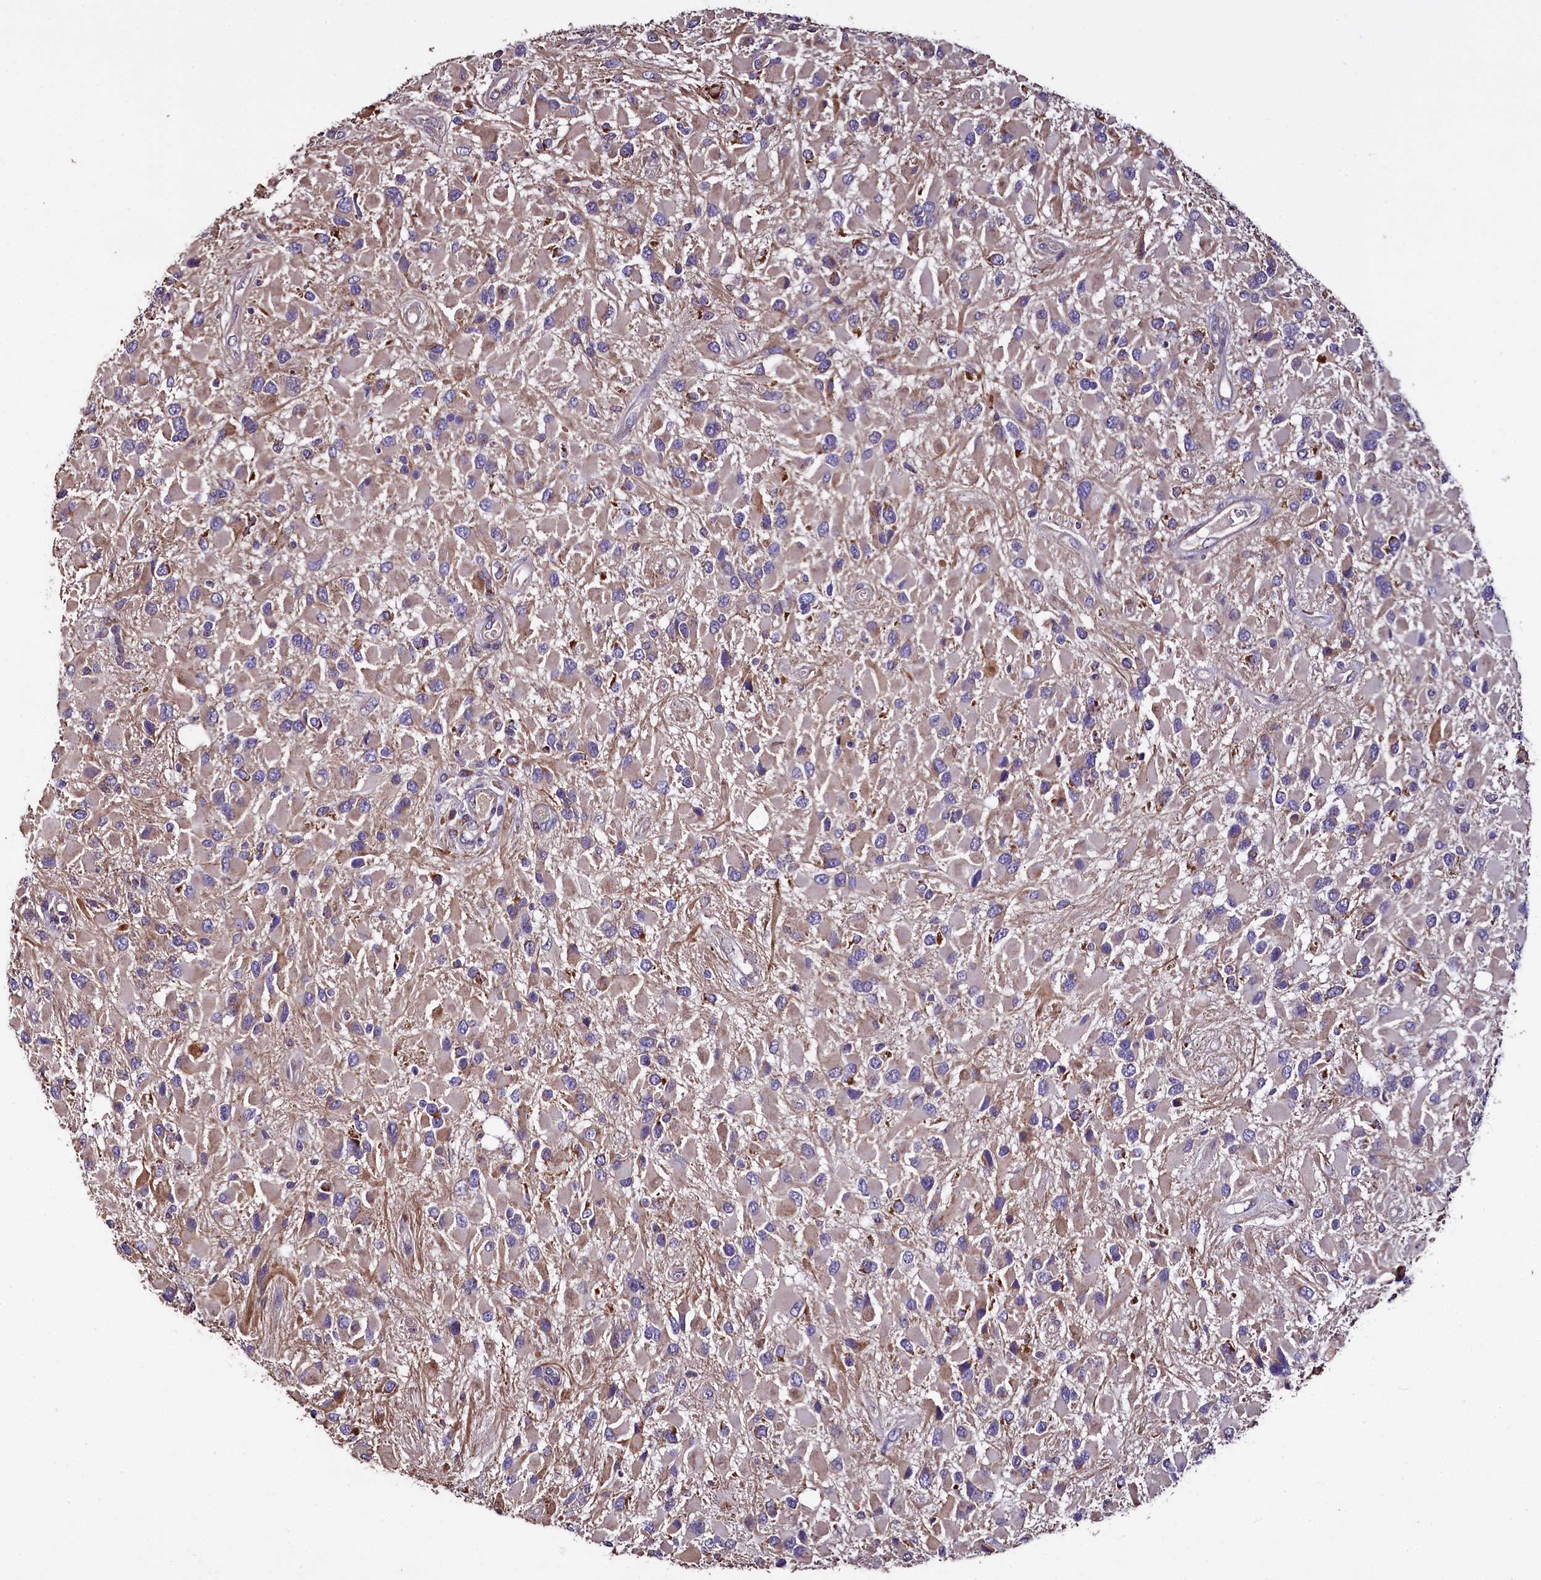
{"staining": {"intensity": "negative", "quantity": "none", "location": "none"}, "tissue": "glioma", "cell_type": "Tumor cells", "image_type": "cancer", "snomed": [{"axis": "morphology", "description": "Glioma, malignant, High grade"}, {"axis": "topography", "description": "Brain"}], "caption": "Immunohistochemistry (IHC) histopathology image of neoplastic tissue: high-grade glioma (malignant) stained with DAB (3,3'-diaminobenzidine) demonstrates no significant protein positivity in tumor cells. (DAB immunohistochemistry (IHC) with hematoxylin counter stain).", "gene": "COQ9", "patient": {"sex": "male", "age": 53}}